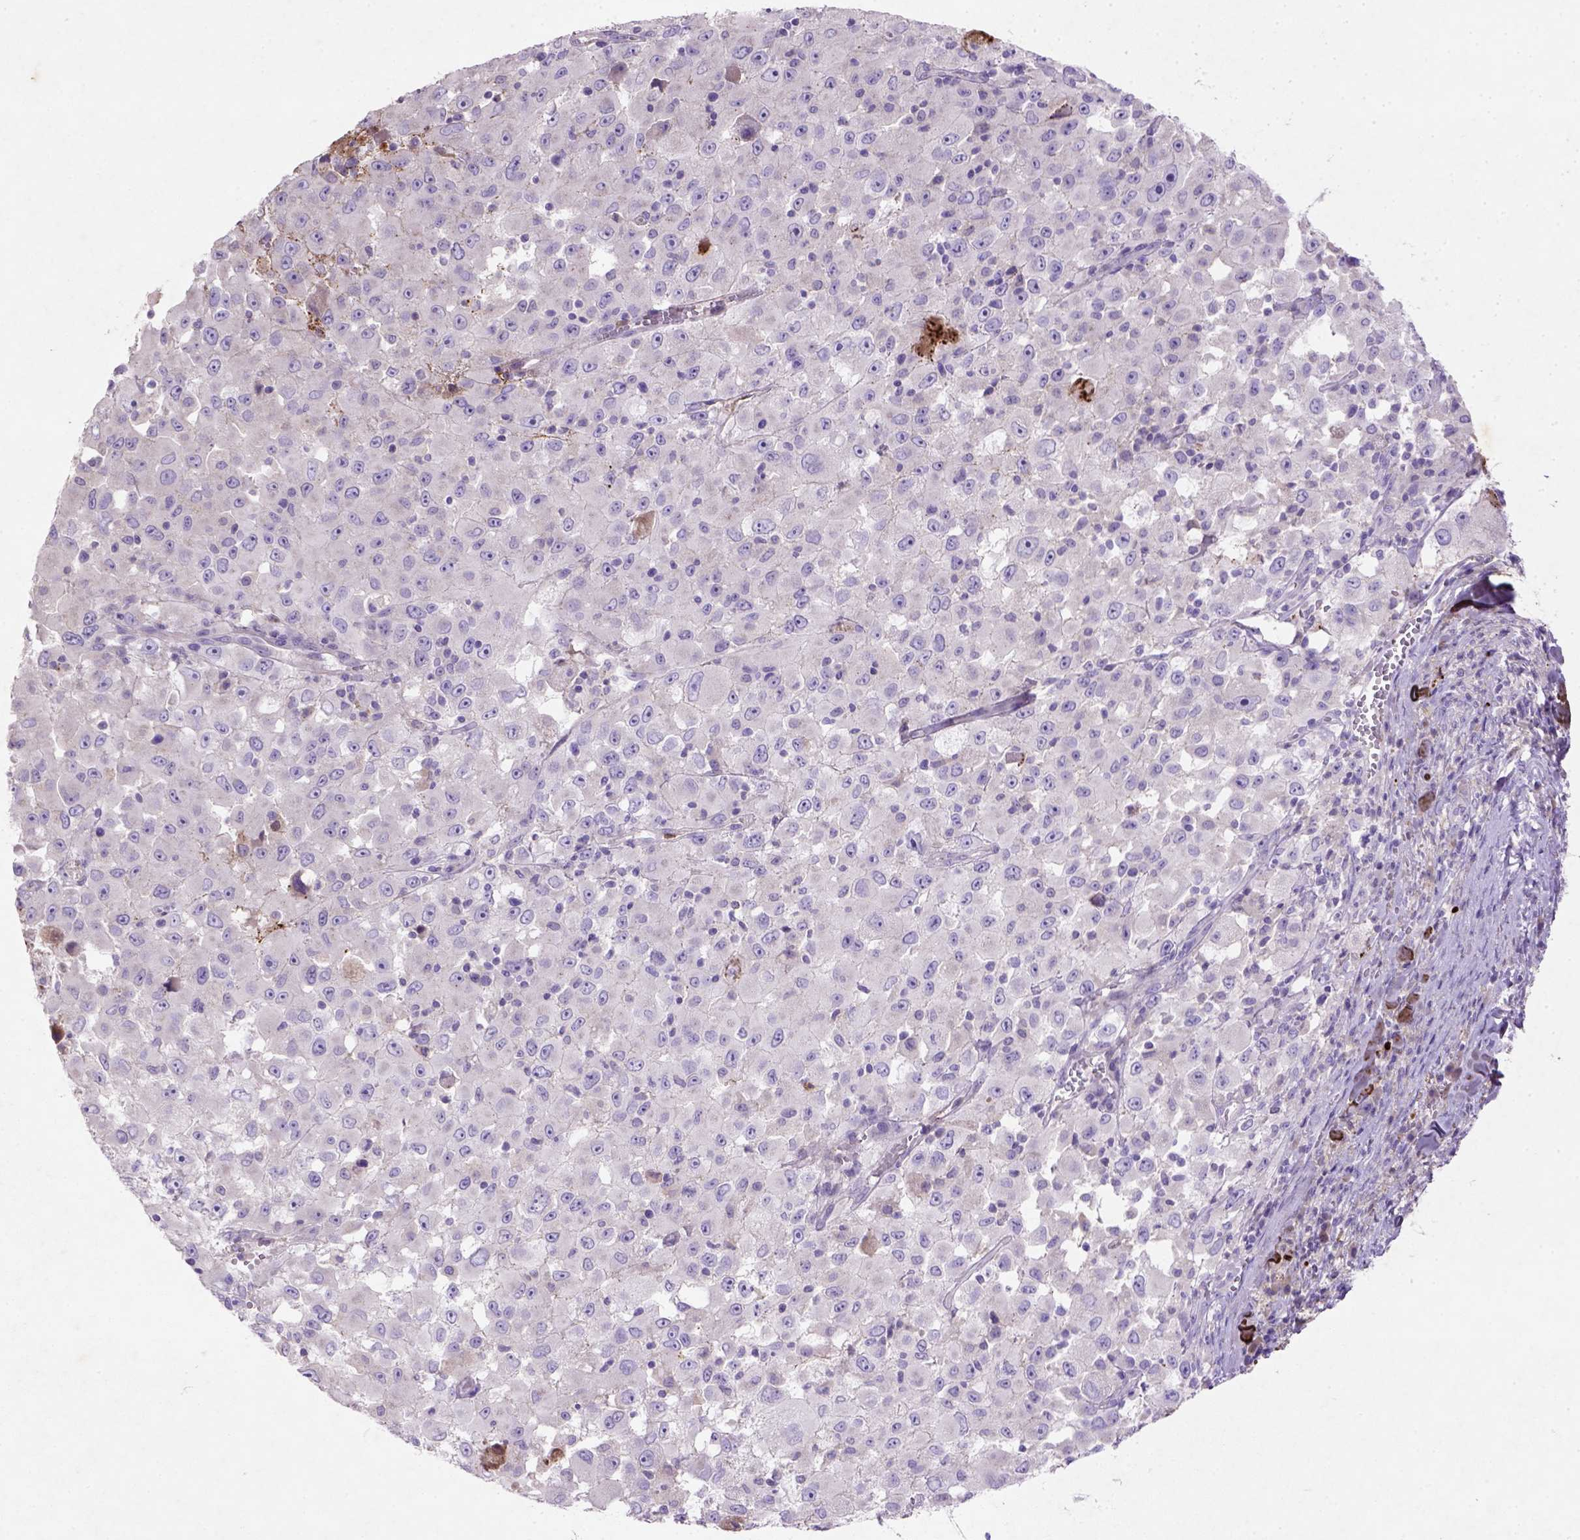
{"staining": {"intensity": "negative", "quantity": "none", "location": "none"}, "tissue": "melanoma", "cell_type": "Tumor cells", "image_type": "cancer", "snomed": [{"axis": "morphology", "description": "Malignant melanoma, Metastatic site"}, {"axis": "topography", "description": "Soft tissue"}], "caption": "Malignant melanoma (metastatic site) was stained to show a protein in brown. There is no significant expression in tumor cells.", "gene": "NUDT2", "patient": {"sex": "male", "age": 50}}